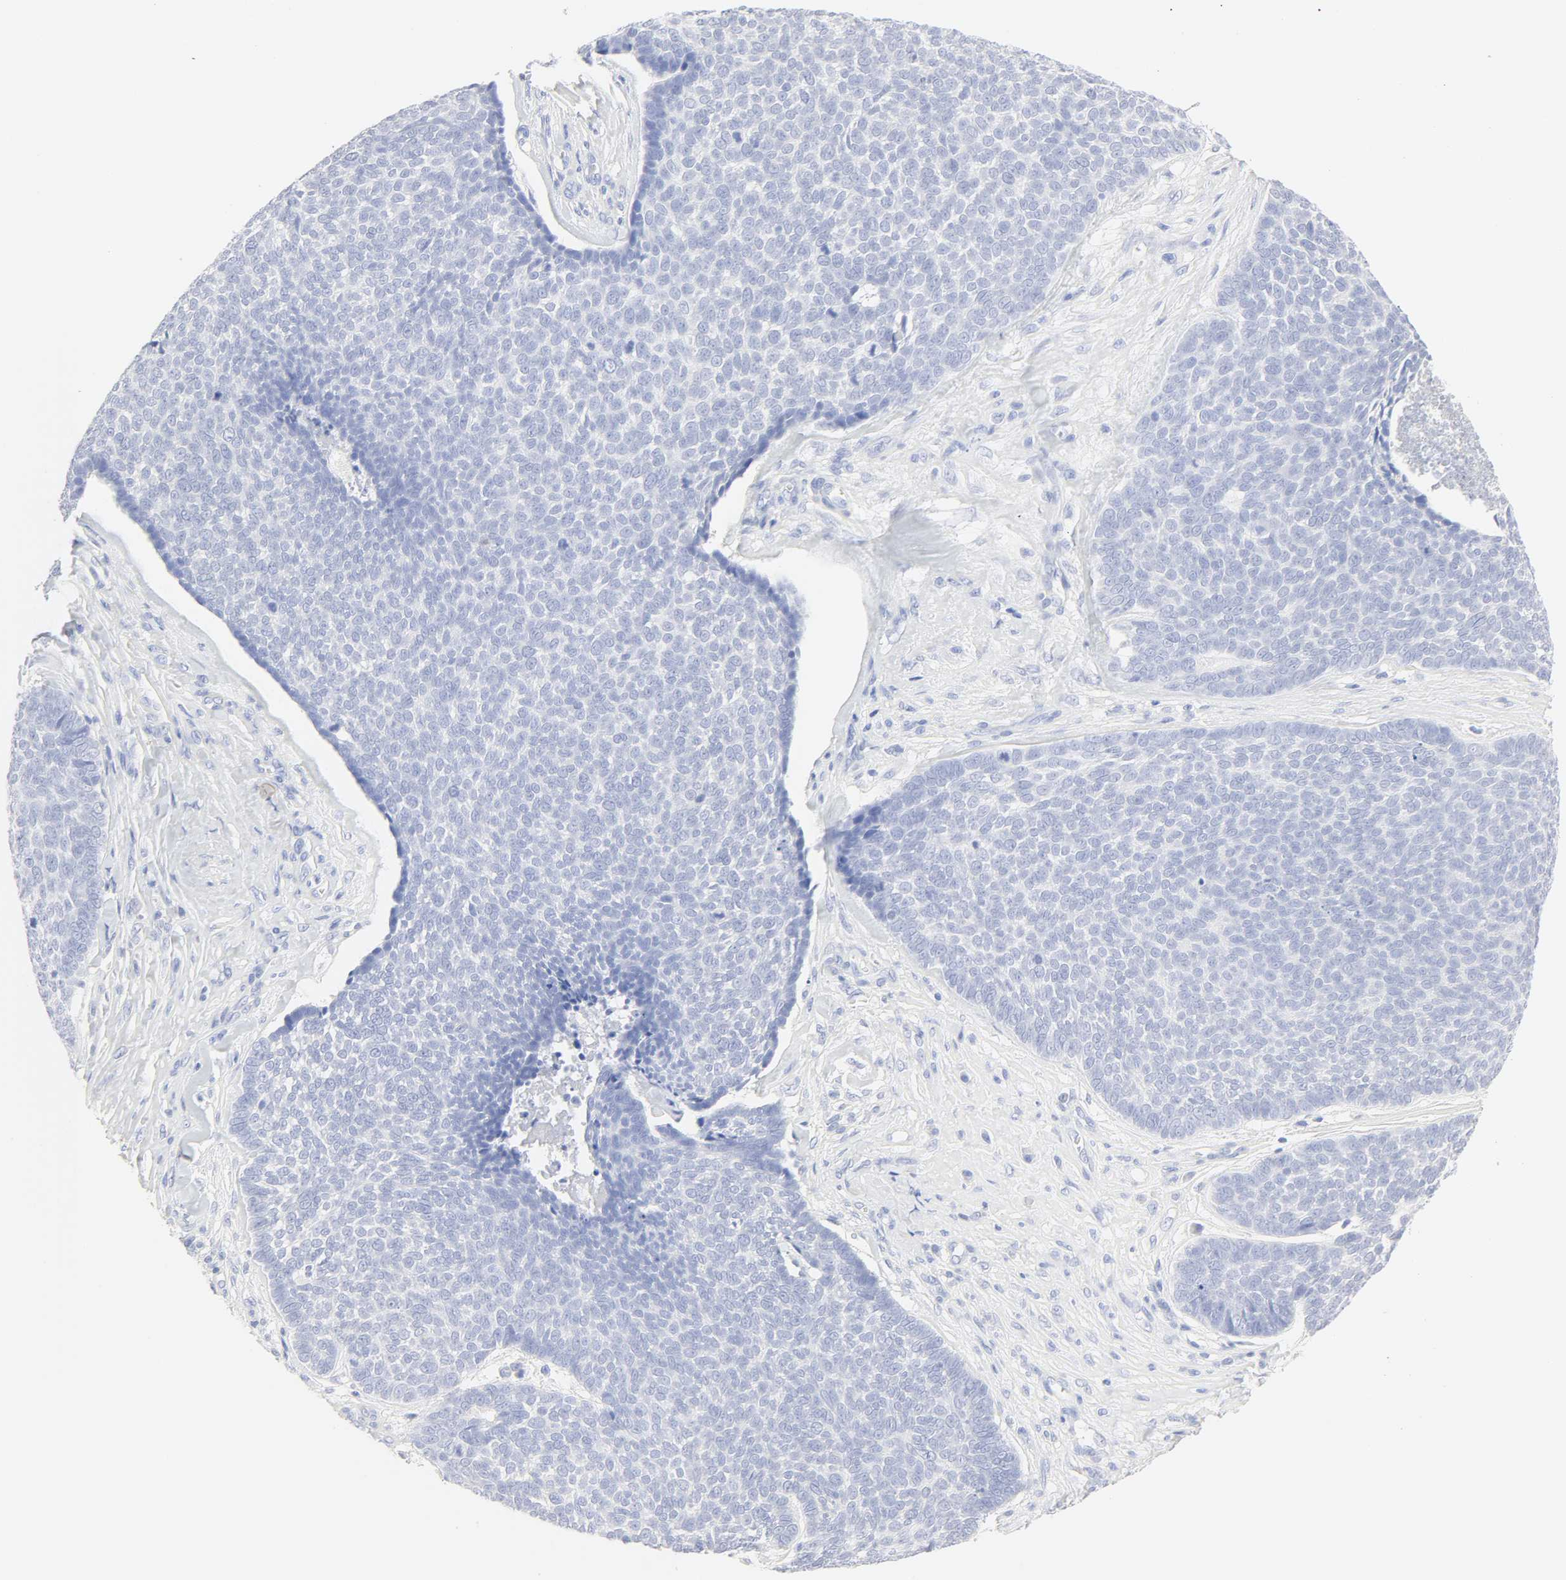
{"staining": {"intensity": "negative", "quantity": "none", "location": "none"}, "tissue": "skin cancer", "cell_type": "Tumor cells", "image_type": "cancer", "snomed": [{"axis": "morphology", "description": "Basal cell carcinoma"}, {"axis": "topography", "description": "Skin"}], "caption": "Micrograph shows no significant protein staining in tumor cells of skin basal cell carcinoma.", "gene": "SLCO1B3", "patient": {"sex": "male", "age": 84}}